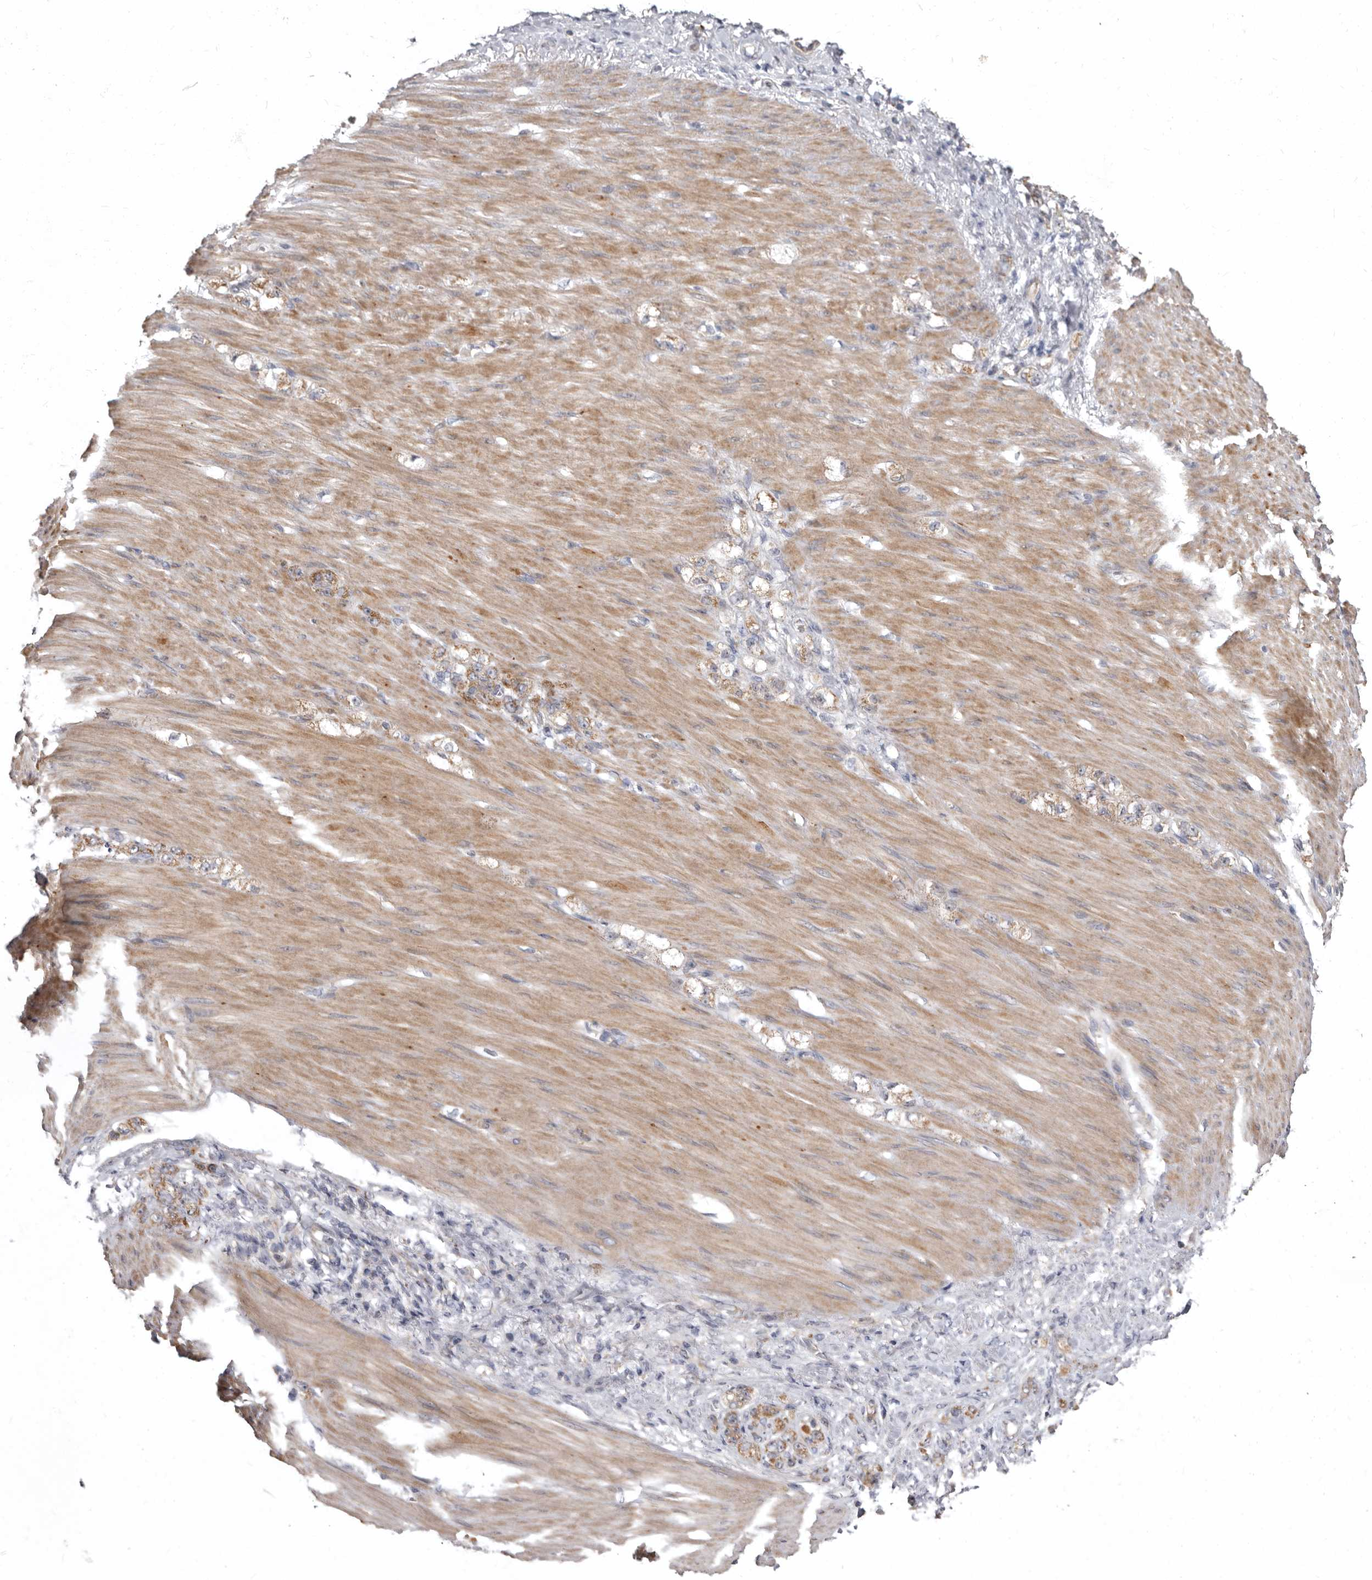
{"staining": {"intensity": "weak", "quantity": ">75%", "location": "cytoplasmic/membranous"}, "tissue": "stomach cancer", "cell_type": "Tumor cells", "image_type": "cancer", "snomed": [{"axis": "morphology", "description": "Normal tissue, NOS"}, {"axis": "morphology", "description": "Adenocarcinoma, NOS"}, {"axis": "topography", "description": "Stomach"}], "caption": "Tumor cells show low levels of weak cytoplasmic/membranous expression in about >75% of cells in stomach adenocarcinoma. The staining is performed using DAB (3,3'-diaminobenzidine) brown chromogen to label protein expression. The nuclei are counter-stained blue using hematoxylin.", "gene": "SMC4", "patient": {"sex": "male", "age": 82}}